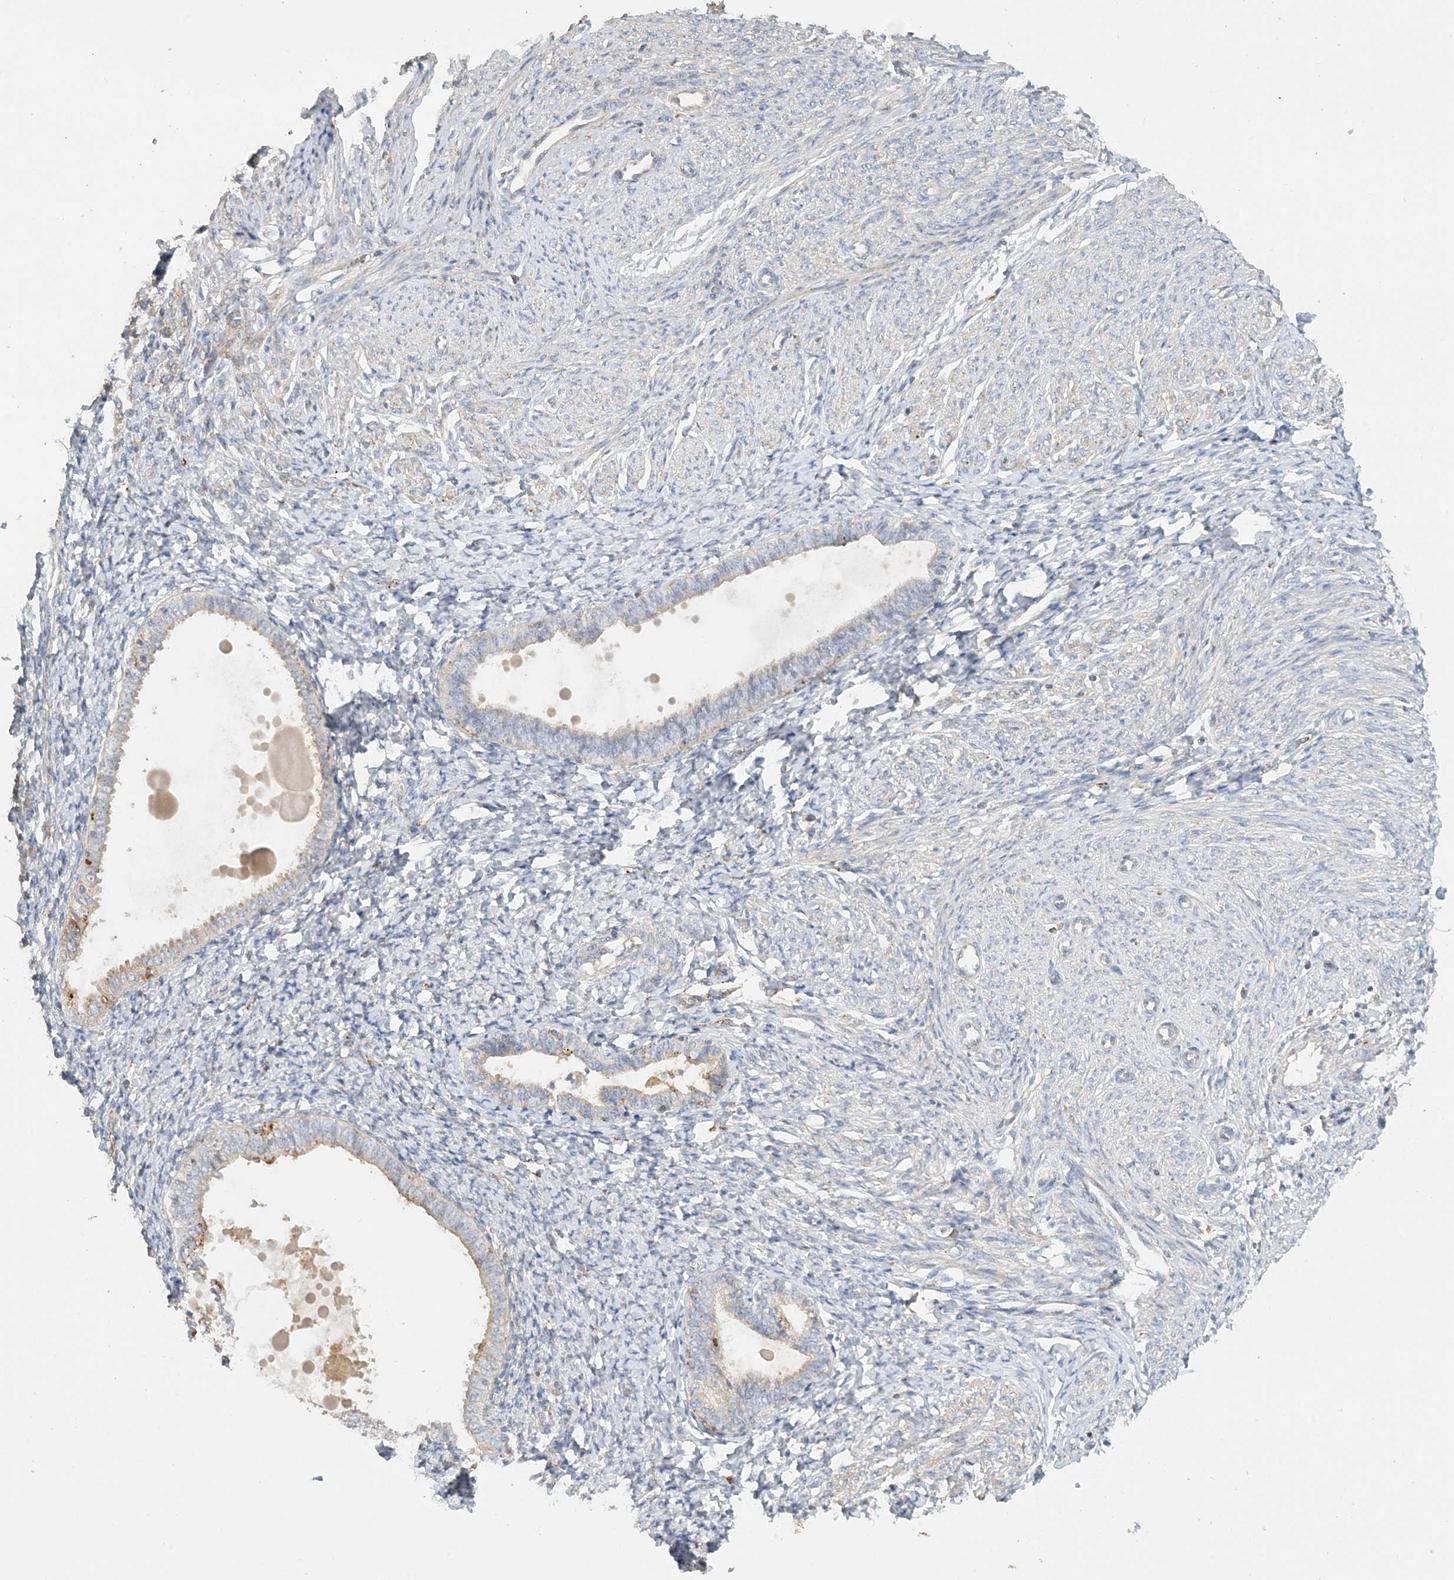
{"staining": {"intensity": "moderate", "quantity": "<25%", "location": "cytoplasmic/membranous"}, "tissue": "endometrium", "cell_type": "Cells in endometrial stroma", "image_type": "normal", "snomed": [{"axis": "morphology", "description": "Normal tissue, NOS"}, {"axis": "topography", "description": "Endometrium"}], "caption": "A low amount of moderate cytoplasmic/membranous staining is seen in approximately <25% of cells in endometrial stroma in unremarkable endometrium. The protein of interest is stained brown, and the nuclei are stained in blue (DAB IHC with brightfield microscopy, high magnification).", "gene": "SPPL2A", "patient": {"sex": "female", "age": 72}}